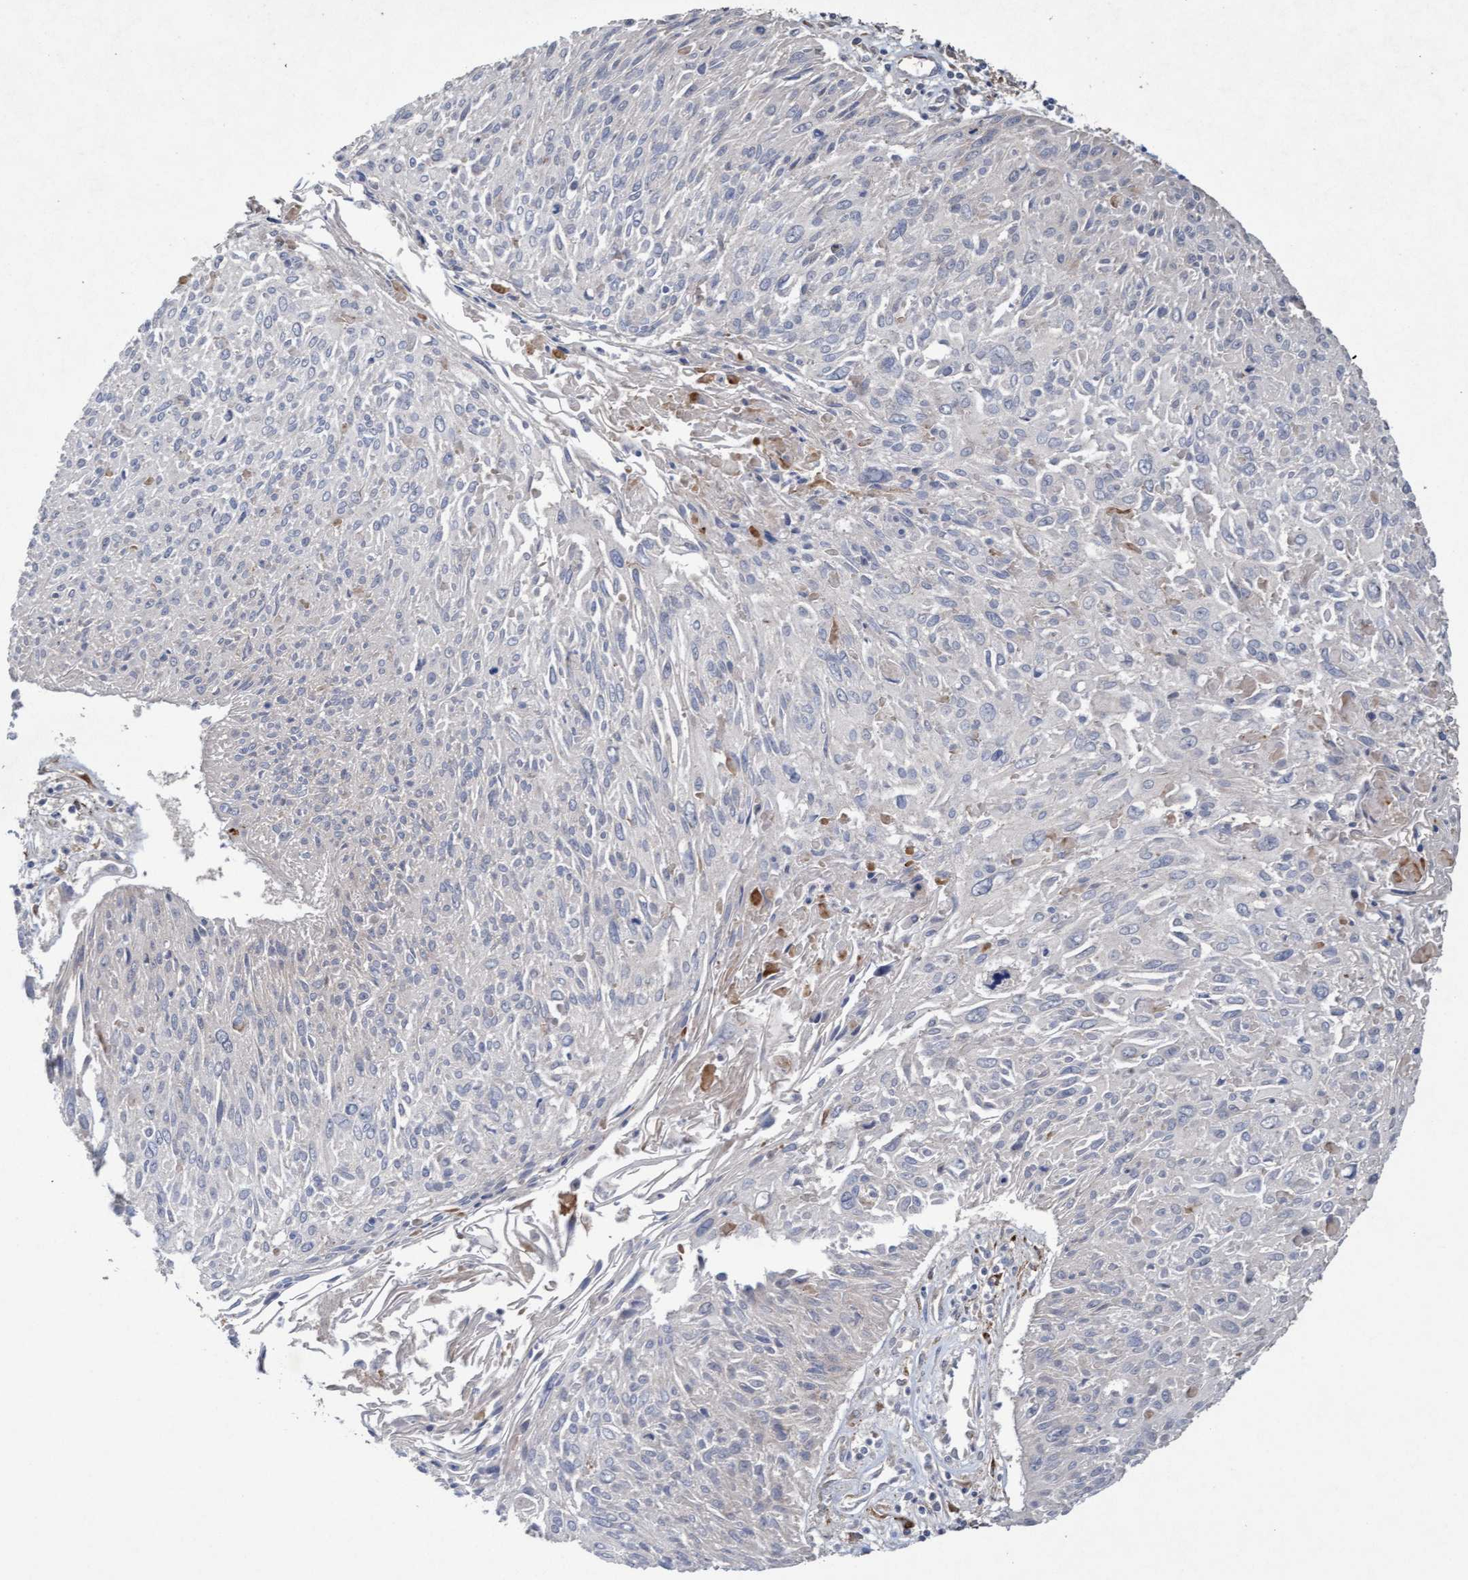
{"staining": {"intensity": "negative", "quantity": "none", "location": "none"}, "tissue": "cervical cancer", "cell_type": "Tumor cells", "image_type": "cancer", "snomed": [{"axis": "morphology", "description": "Squamous cell carcinoma, NOS"}, {"axis": "topography", "description": "Cervix"}], "caption": "Squamous cell carcinoma (cervical) stained for a protein using IHC reveals no expression tumor cells.", "gene": "DDHD2", "patient": {"sex": "female", "age": 51}}